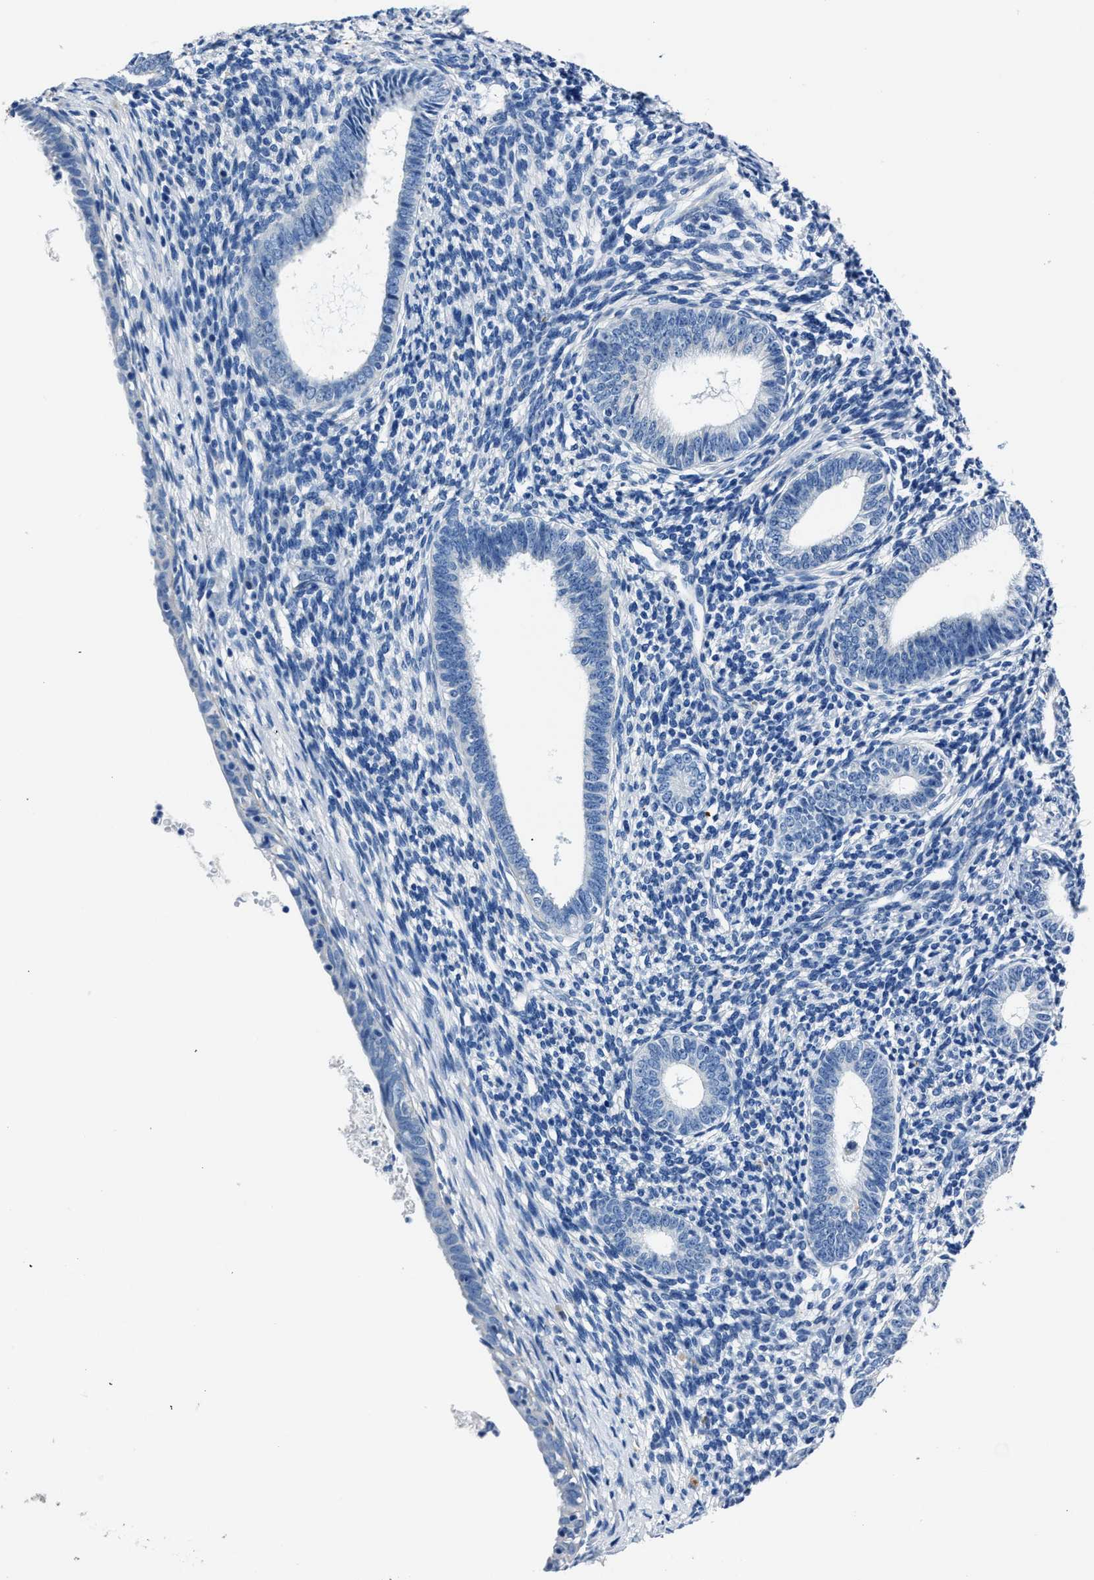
{"staining": {"intensity": "negative", "quantity": "none", "location": "none"}, "tissue": "endometrium", "cell_type": "Cells in endometrial stroma", "image_type": "normal", "snomed": [{"axis": "morphology", "description": "Normal tissue, NOS"}, {"axis": "morphology", "description": "Adenocarcinoma, NOS"}, {"axis": "topography", "description": "Endometrium"}], "caption": "Cells in endometrial stroma show no significant positivity in unremarkable endometrium.", "gene": "NACAD", "patient": {"sex": "female", "age": 57}}